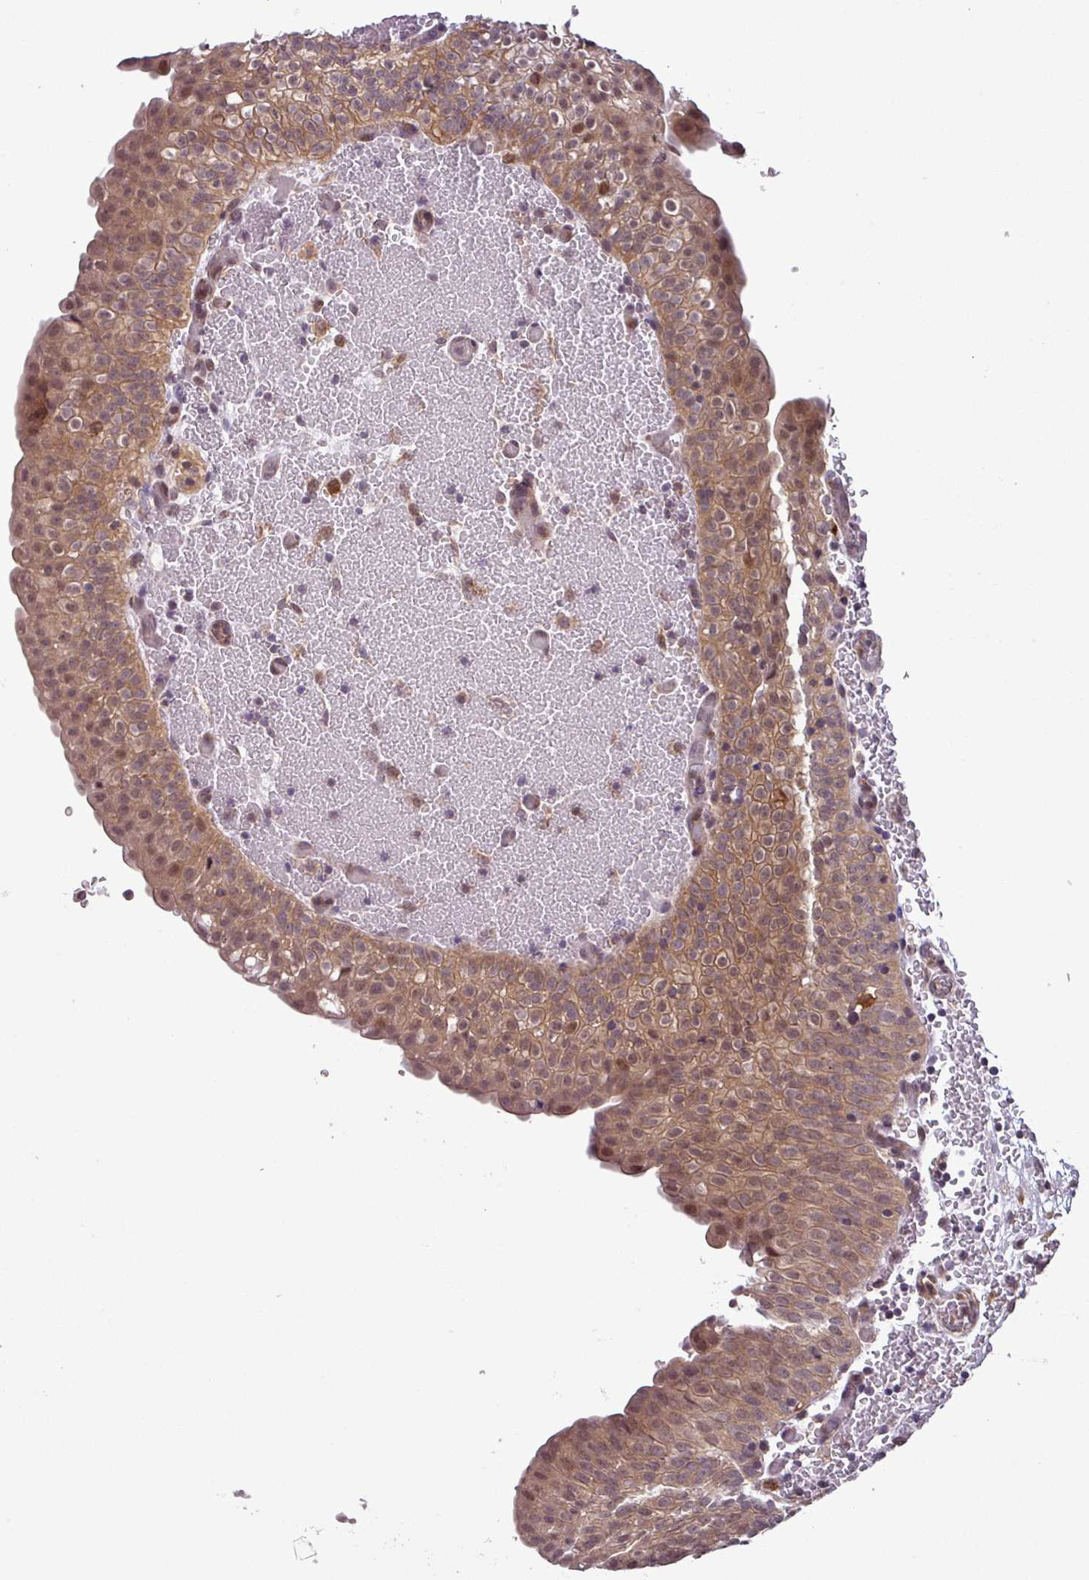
{"staining": {"intensity": "moderate", "quantity": ">75%", "location": "cytoplasmic/membranous,nuclear"}, "tissue": "urinary bladder", "cell_type": "Urothelial cells", "image_type": "normal", "snomed": [{"axis": "morphology", "description": "Normal tissue, NOS"}, {"axis": "topography", "description": "Urinary bladder"}], "caption": "Protein analysis of normal urinary bladder demonstrates moderate cytoplasmic/membranous,nuclear expression in approximately >75% of urothelial cells.", "gene": "NPFFR1", "patient": {"sex": "male", "age": 55}}